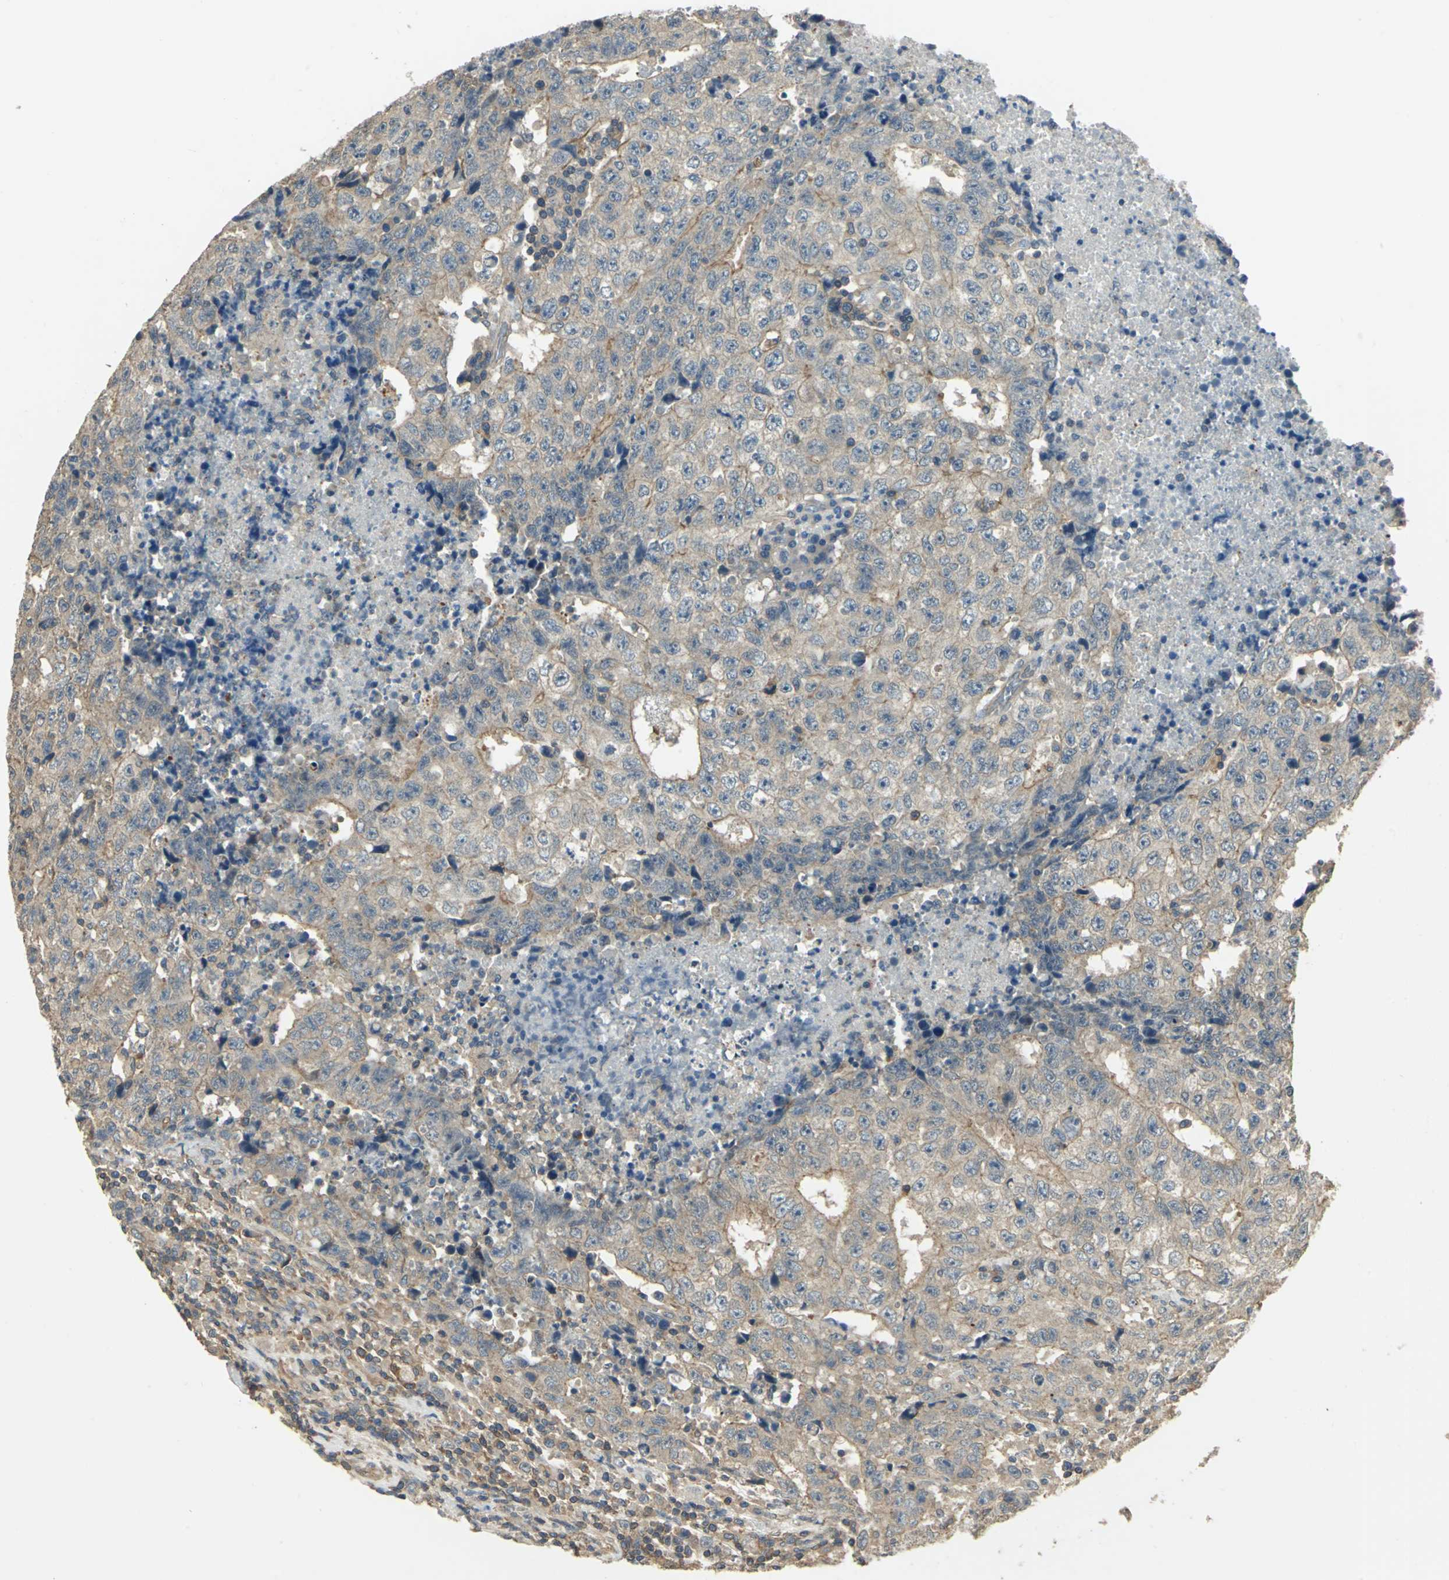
{"staining": {"intensity": "moderate", "quantity": ">75%", "location": "cytoplasmic/membranous"}, "tissue": "testis cancer", "cell_type": "Tumor cells", "image_type": "cancer", "snomed": [{"axis": "morphology", "description": "Necrosis, NOS"}, {"axis": "morphology", "description": "Carcinoma, Embryonal, NOS"}, {"axis": "topography", "description": "Testis"}], "caption": "Immunohistochemical staining of embryonal carcinoma (testis) exhibits medium levels of moderate cytoplasmic/membranous protein positivity in approximately >75% of tumor cells.", "gene": "RAPGEF1", "patient": {"sex": "male", "age": 19}}